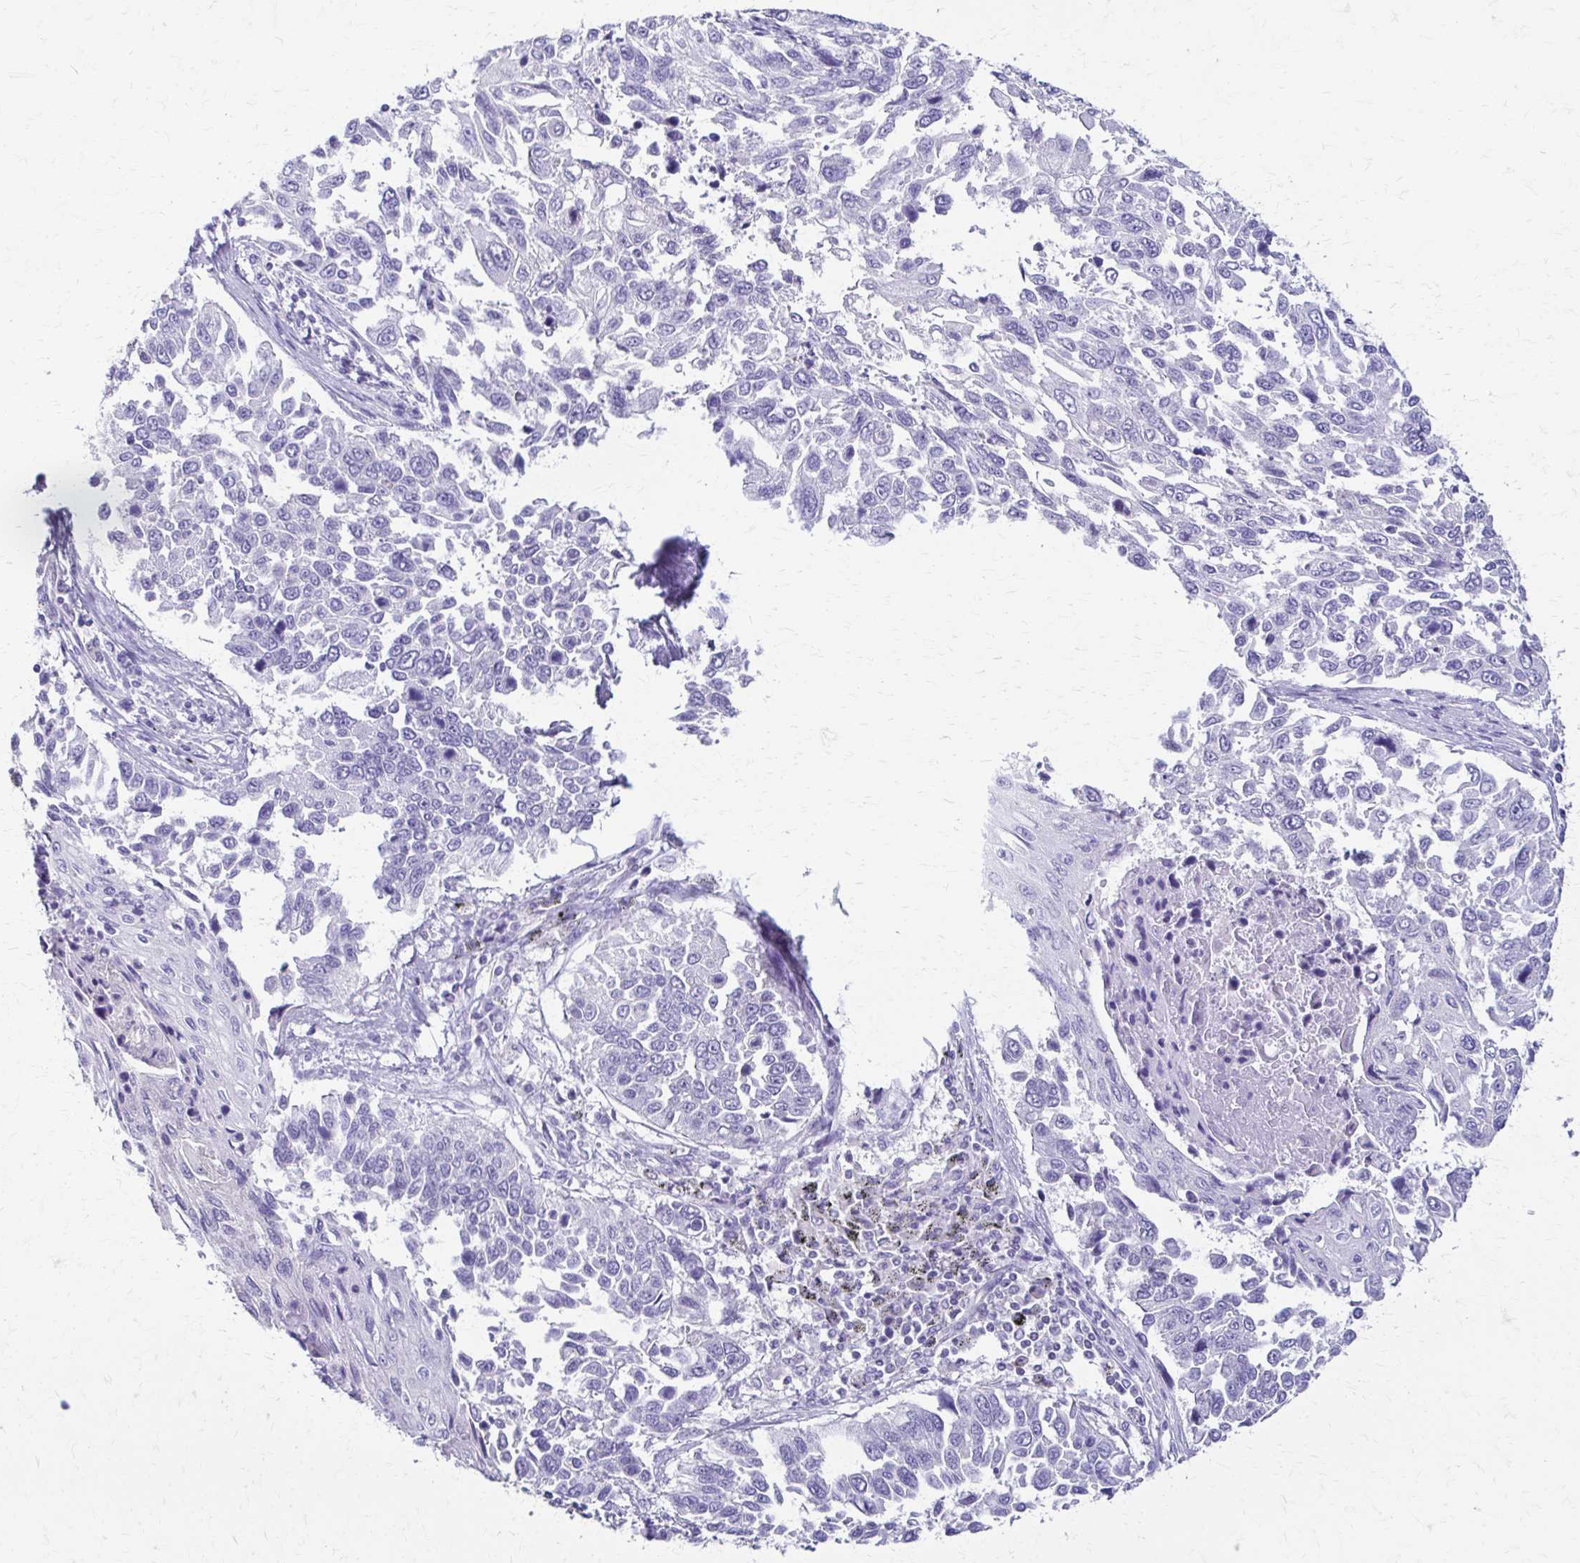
{"staining": {"intensity": "negative", "quantity": "none", "location": "none"}, "tissue": "lung cancer", "cell_type": "Tumor cells", "image_type": "cancer", "snomed": [{"axis": "morphology", "description": "Squamous cell carcinoma, NOS"}, {"axis": "topography", "description": "Lung"}], "caption": "Tumor cells are negative for brown protein staining in lung cancer (squamous cell carcinoma).", "gene": "PIK3AP1", "patient": {"sex": "male", "age": 62}}